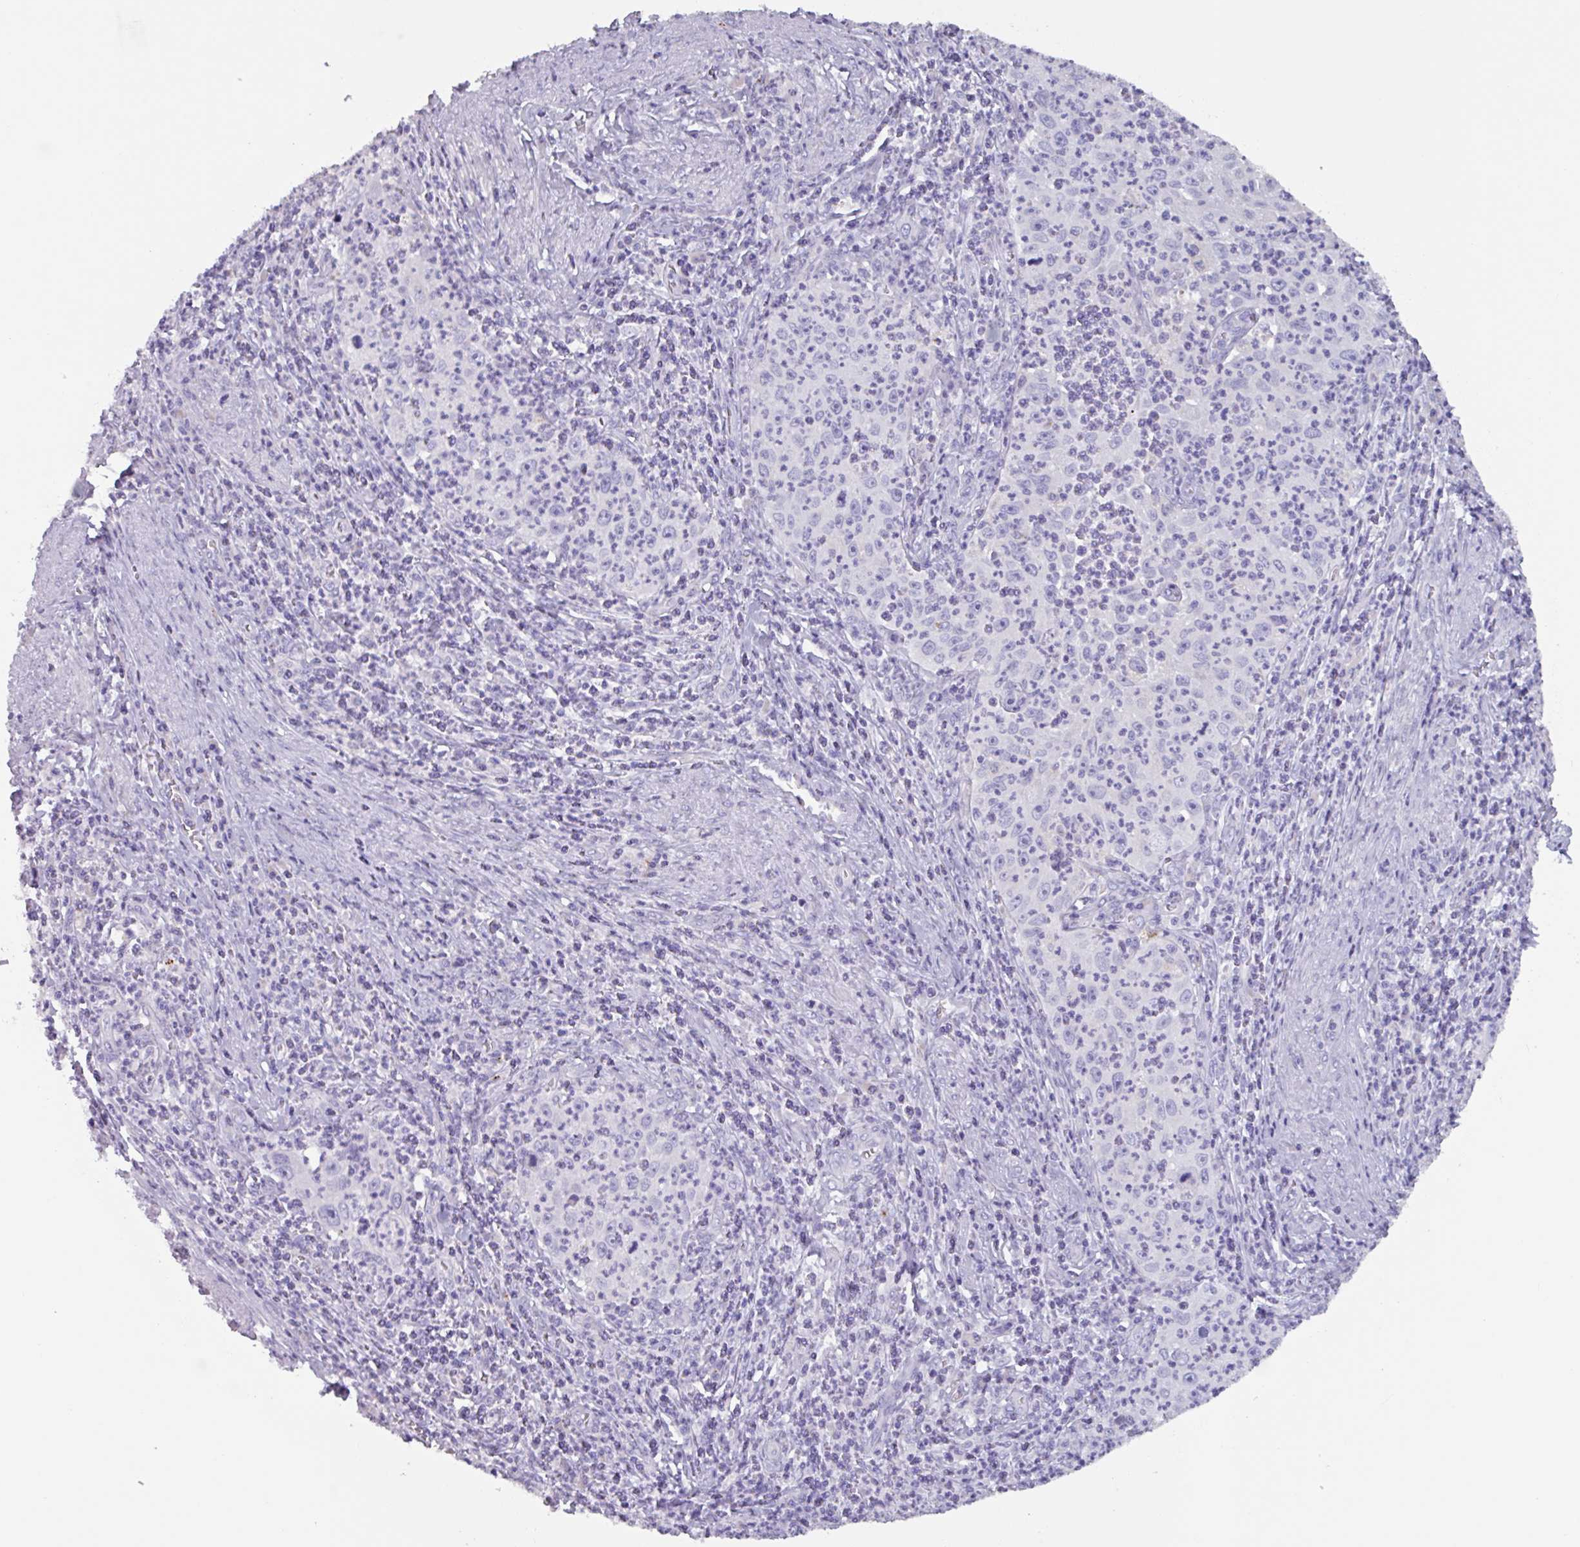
{"staining": {"intensity": "negative", "quantity": "none", "location": "none"}, "tissue": "cervical cancer", "cell_type": "Tumor cells", "image_type": "cancer", "snomed": [{"axis": "morphology", "description": "Squamous cell carcinoma, NOS"}, {"axis": "topography", "description": "Cervix"}], "caption": "Tumor cells show no significant protein staining in cervical squamous cell carcinoma.", "gene": "OR2T10", "patient": {"sex": "female", "age": 30}}